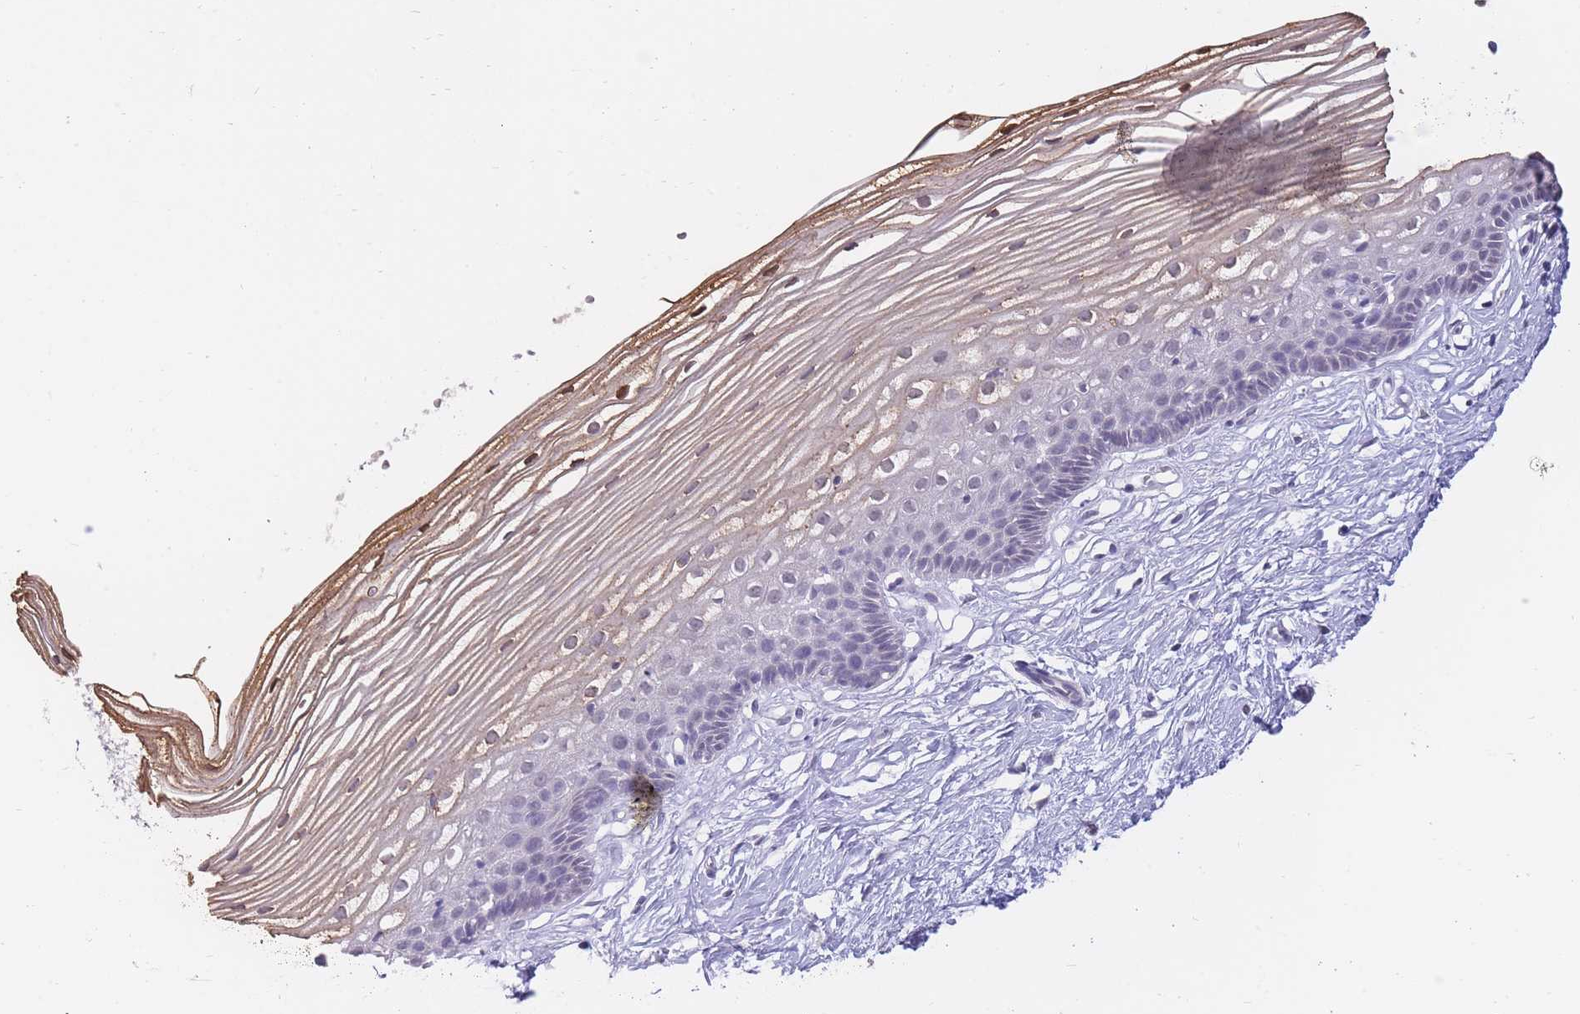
{"staining": {"intensity": "negative", "quantity": "none", "location": "none"}, "tissue": "cervix", "cell_type": "Glandular cells", "image_type": "normal", "snomed": [{"axis": "morphology", "description": "Normal tissue, NOS"}, {"axis": "topography", "description": "Cervix"}], "caption": "Protein analysis of unremarkable cervix exhibits no significant staining in glandular cells.", "gene": "GOLGA6L1", "patient": {"sex": "female", "age": 40}}